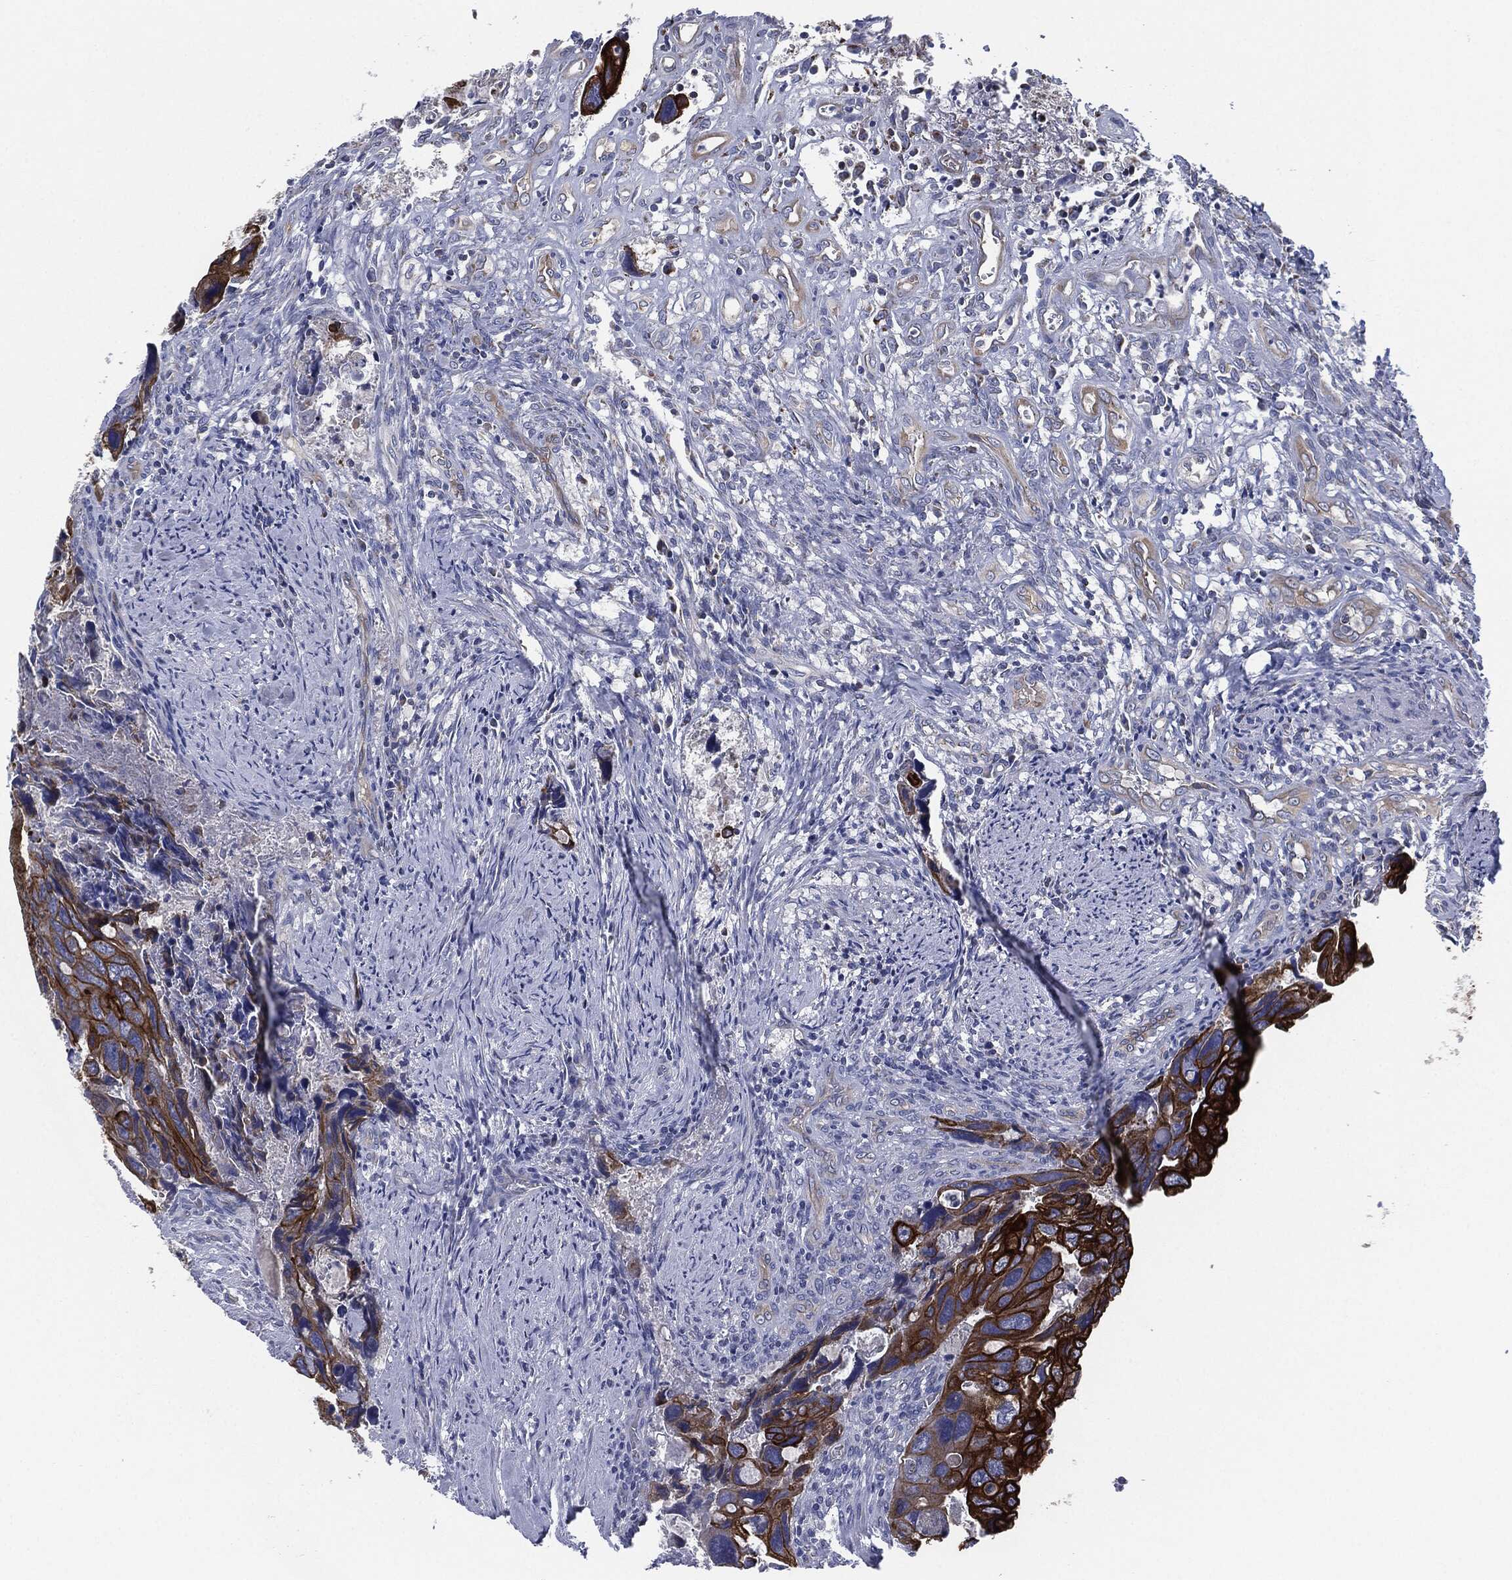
{"staining": {"intensity": "strong", "quantity": ">75%", "location": "cytoplasmic/membranous"}, "tissue": "colorectal cancer", "cell_type": "Tumor cells", "image_type": "cancer", "snomed": [{"axis": "morphology", "description": "Adenocarcinoma, NOS"}, {"axis": "topography", "description": "Rectum"}], "caption": "The micrograph displays a brown stain indicating the presence of a protein in the cytoplasmic/membranous of tumor cells in colorectal cancer (adenocarcinoma).", "gene": "SHROOM2", "patient": {"sex": "male", "age": 62}}